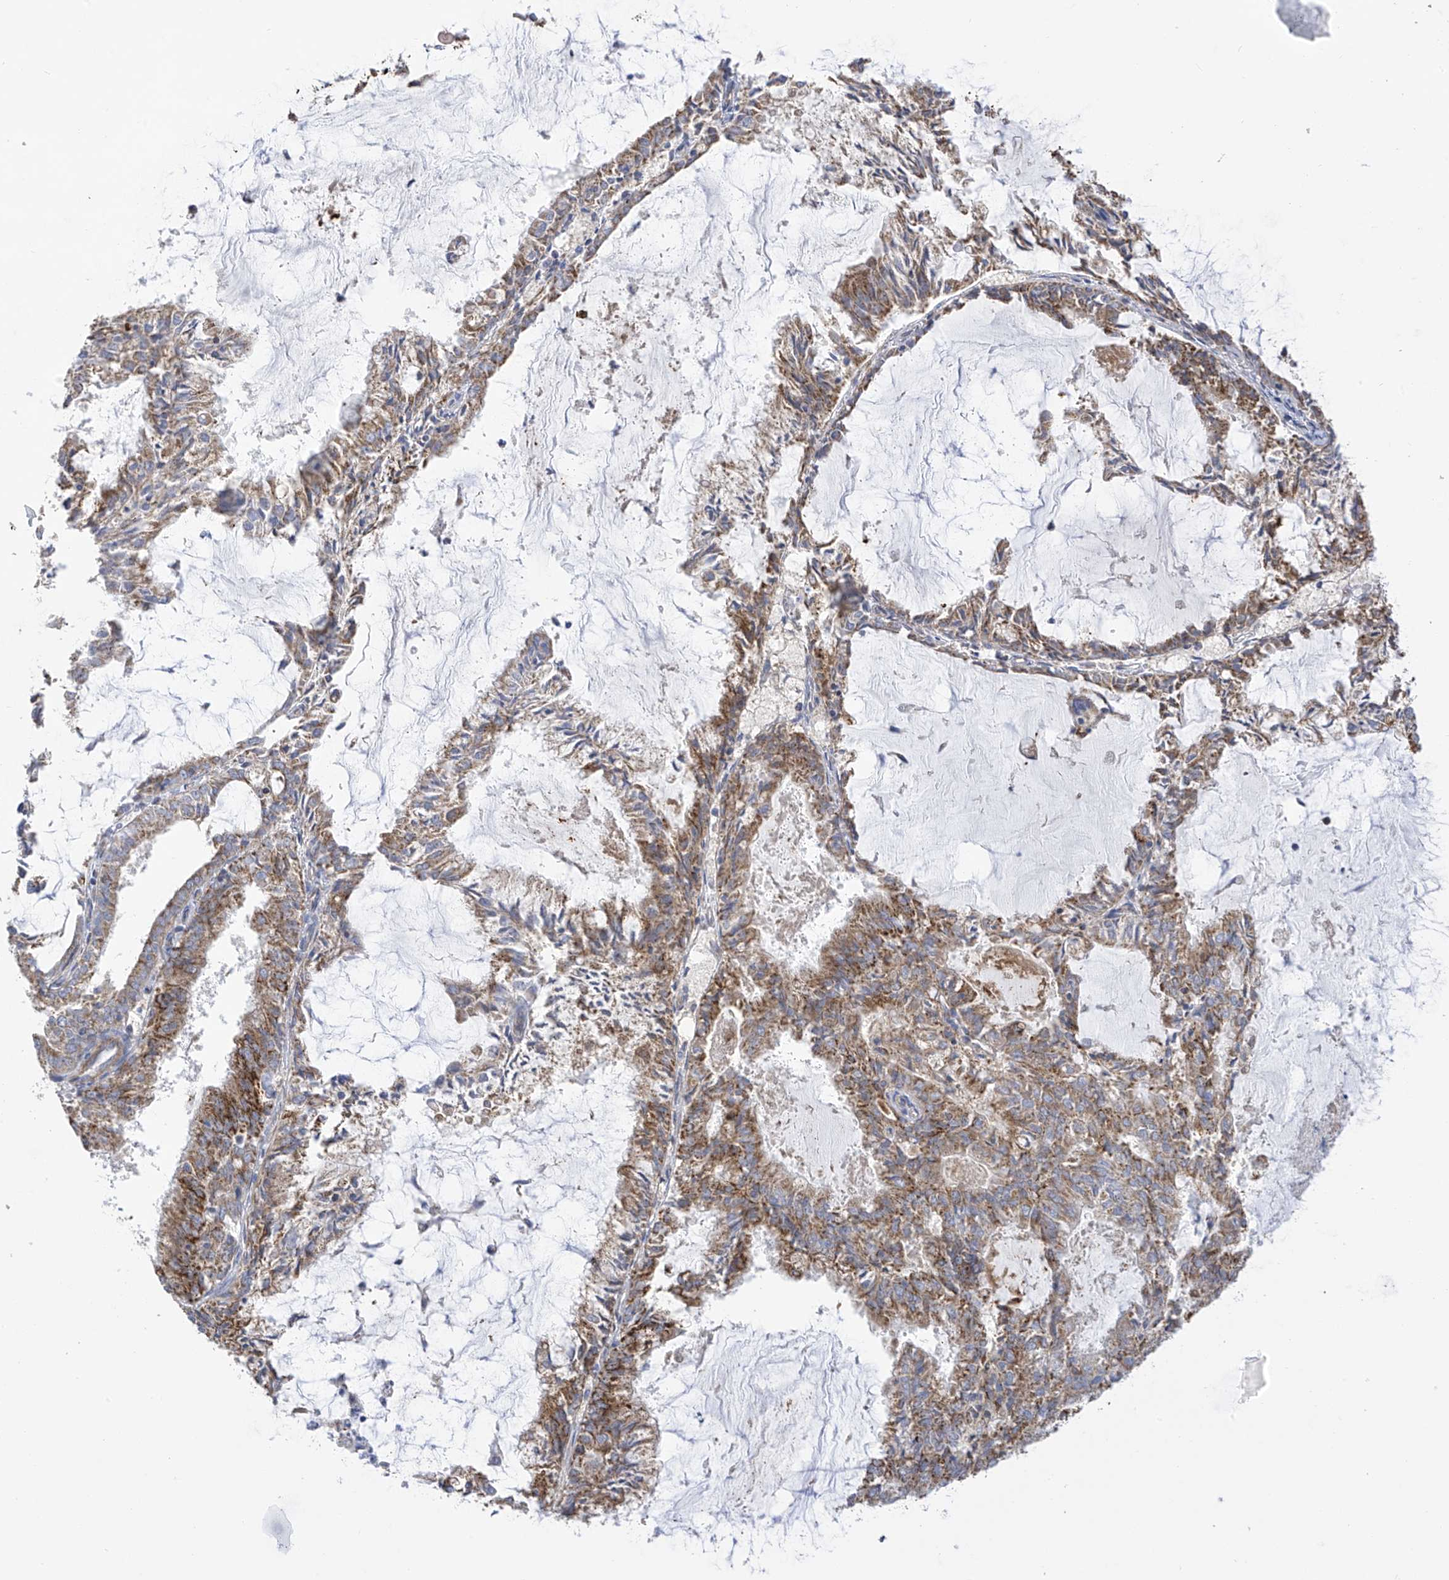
{"staining": {"intensity": "moderate", "quantity": ">75%", "location": "cytoplasmic/membranous"}, "tissue": "endometrial cancer", "cell_type": "Tumor cells", "image_type": "cancer", "snomed": [{"axis": "morphology", "description": "Adenocarcinoma, NOS"}, {"axis": "topography", "description": "Endometrium"}], "caption": "Endometrial adenocarcinoma stained with a protein marker demonstrates moderate staining in tumor cells.", "gene": "ITM2B", "patient": {"sex": "female", "age": 57}}